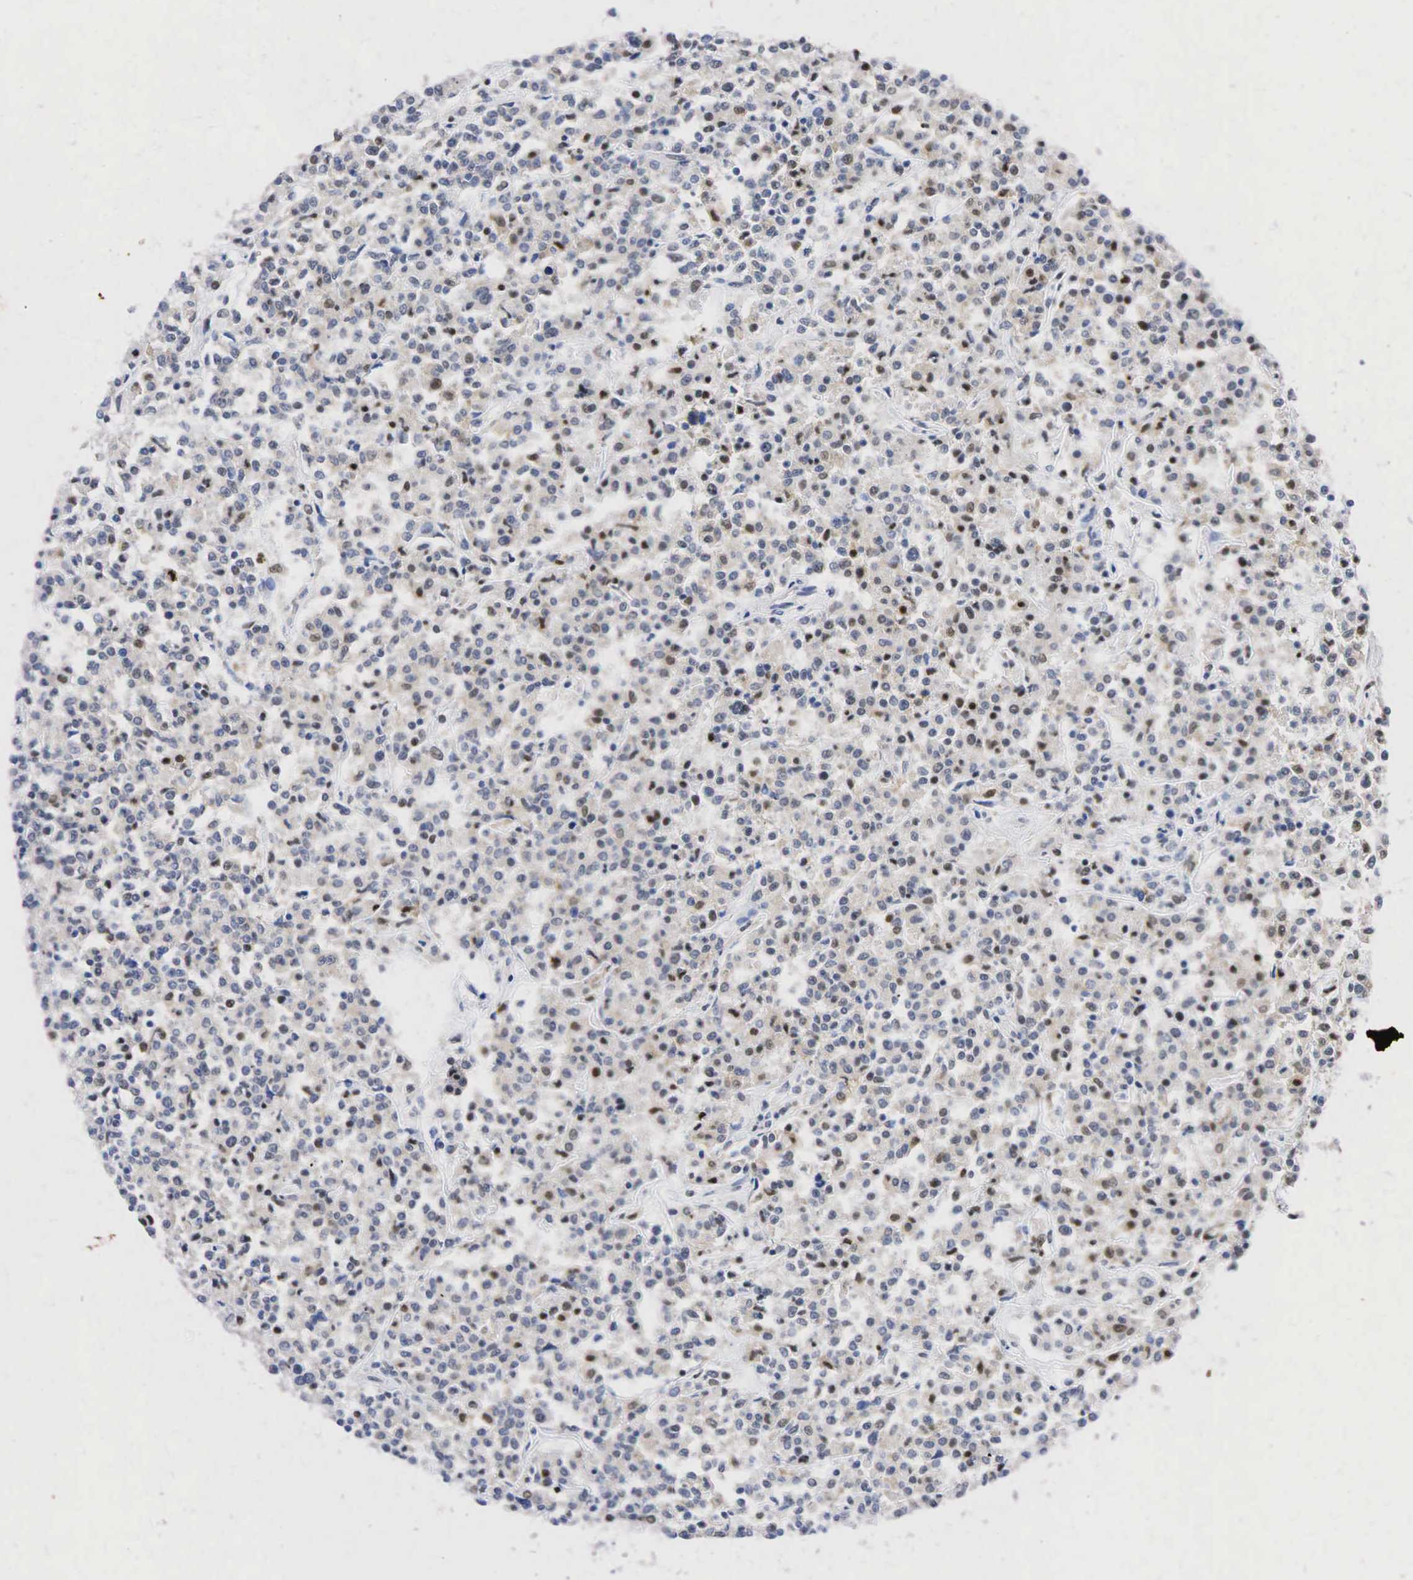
{"staining": {"intensity": "moderate", "quantity": "25%-75%", "location": "cytoplasmic/membranous,nuclear"}, "tissue": "lymphoma", "cell_type": "Tumor cells", "image_type": "cancer", "snomed": [{"axis": "morphology", "description": "Malignant lymphoma, non-Hodgkin's type, Low grade"}, {"axis": "topography", "description": "Small intestine"}], "caption": "Lymphoma stained with DAB immunohistochemistry demonstrates medium levels of moderate cytoplasmic/membranous and nuclear expression in approximately 25%-75% of tumor cells.", "gene": "PGR", "patient": {"sex": "female", "age": 59}}